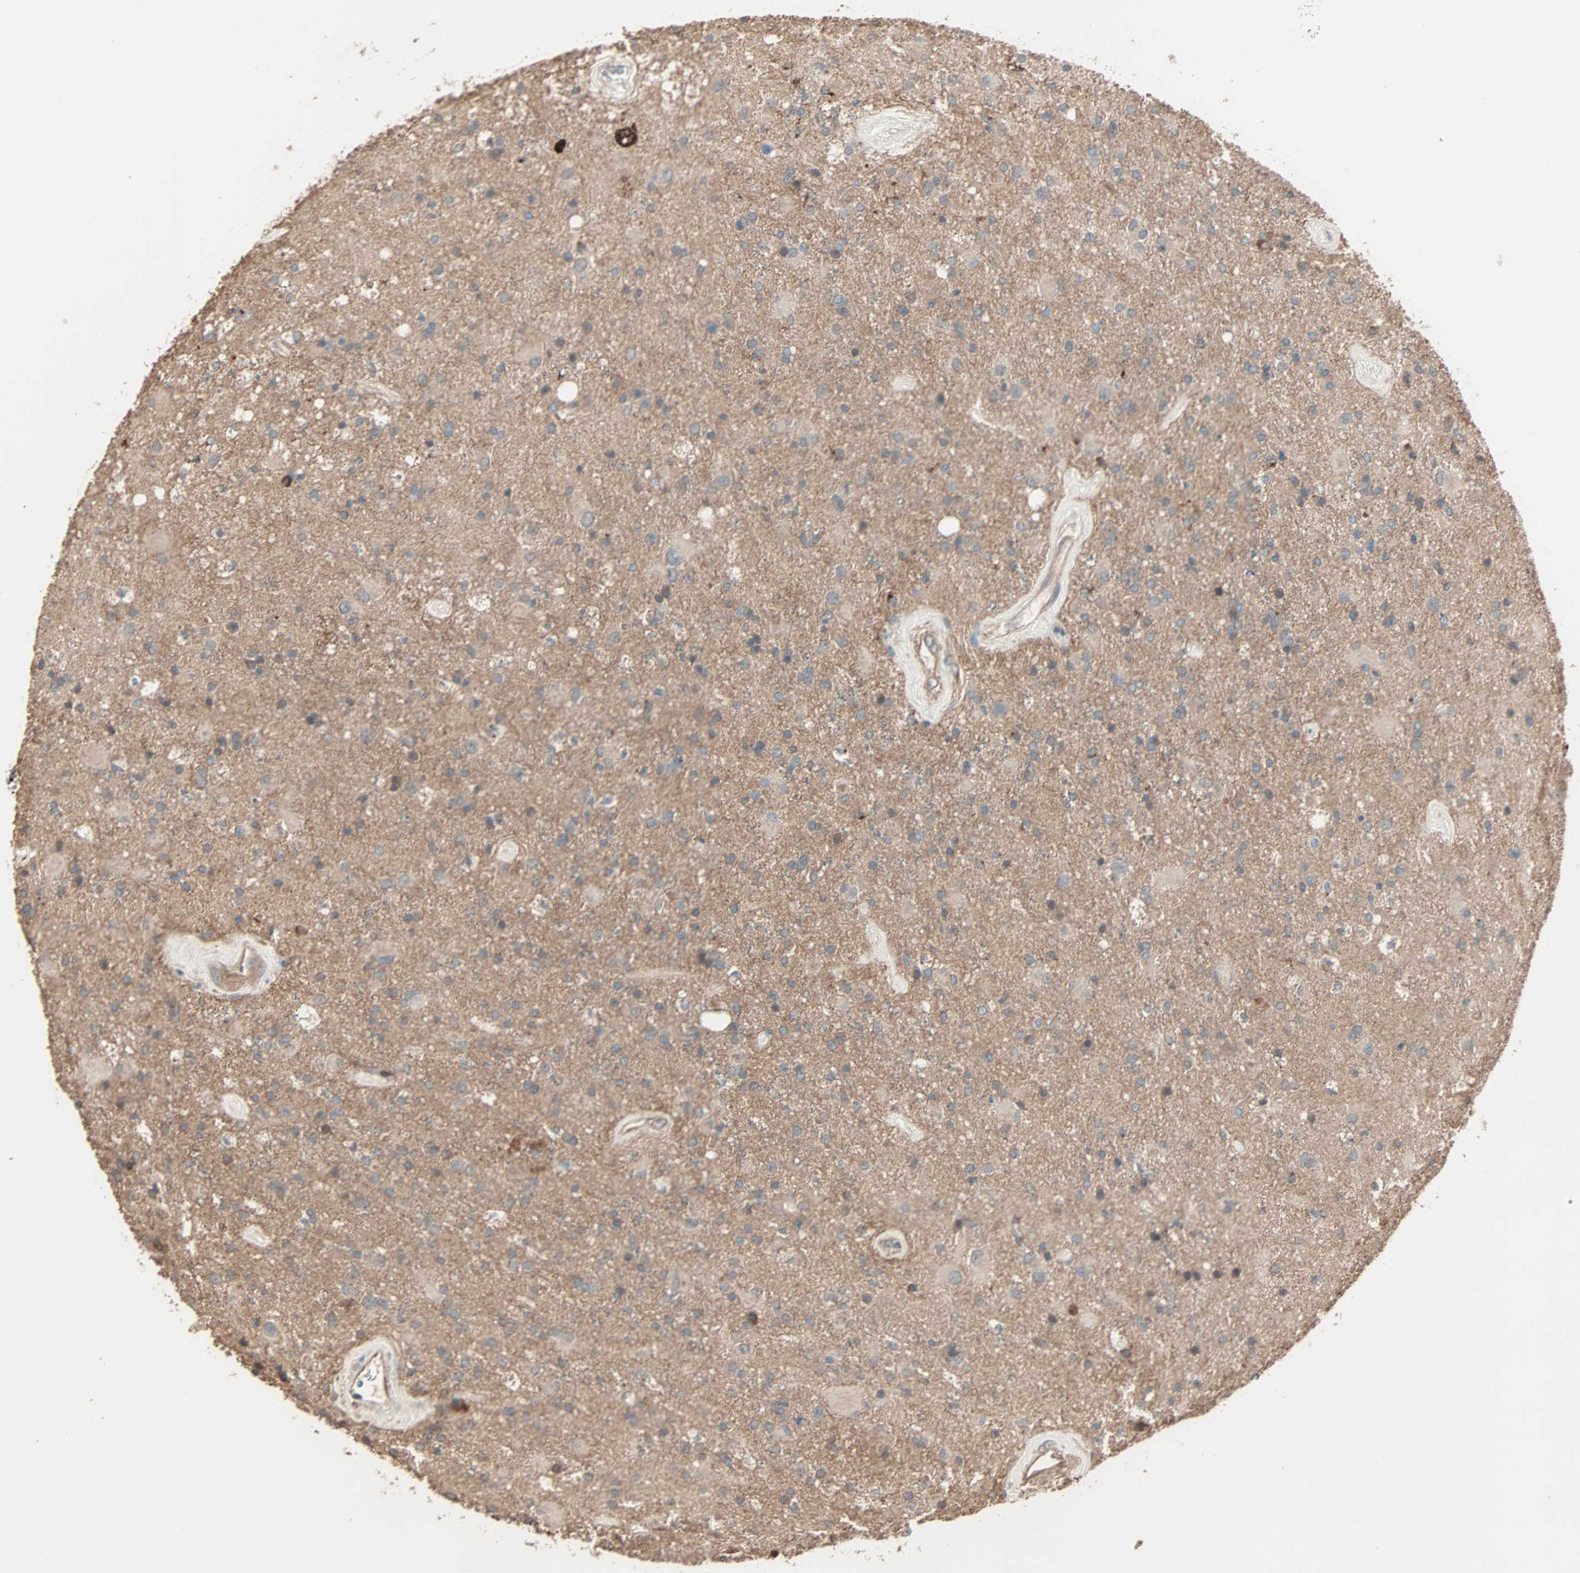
{"staining": {"intensity": "moderate", "quantity": ">75%", "location": "cytoplasmic/membranous"}, "tissue": "glioma", "cell_type": "Tumor cells", "image_type": "cancer", "snomed": [{"axis": "morphology", "description": "Glioma, malignant, Low grade"}, {"axis": "topography", "description": "Brain"}], "caption": "Immunohistochemical staining of malignant glioma (low-grade) reveals medium levels of moderate cytoplasmic/membranous staining in approximately >75% of tumor cells.", "gene": "GALNT3", "patient": {"sex": "male", "age": 58}}